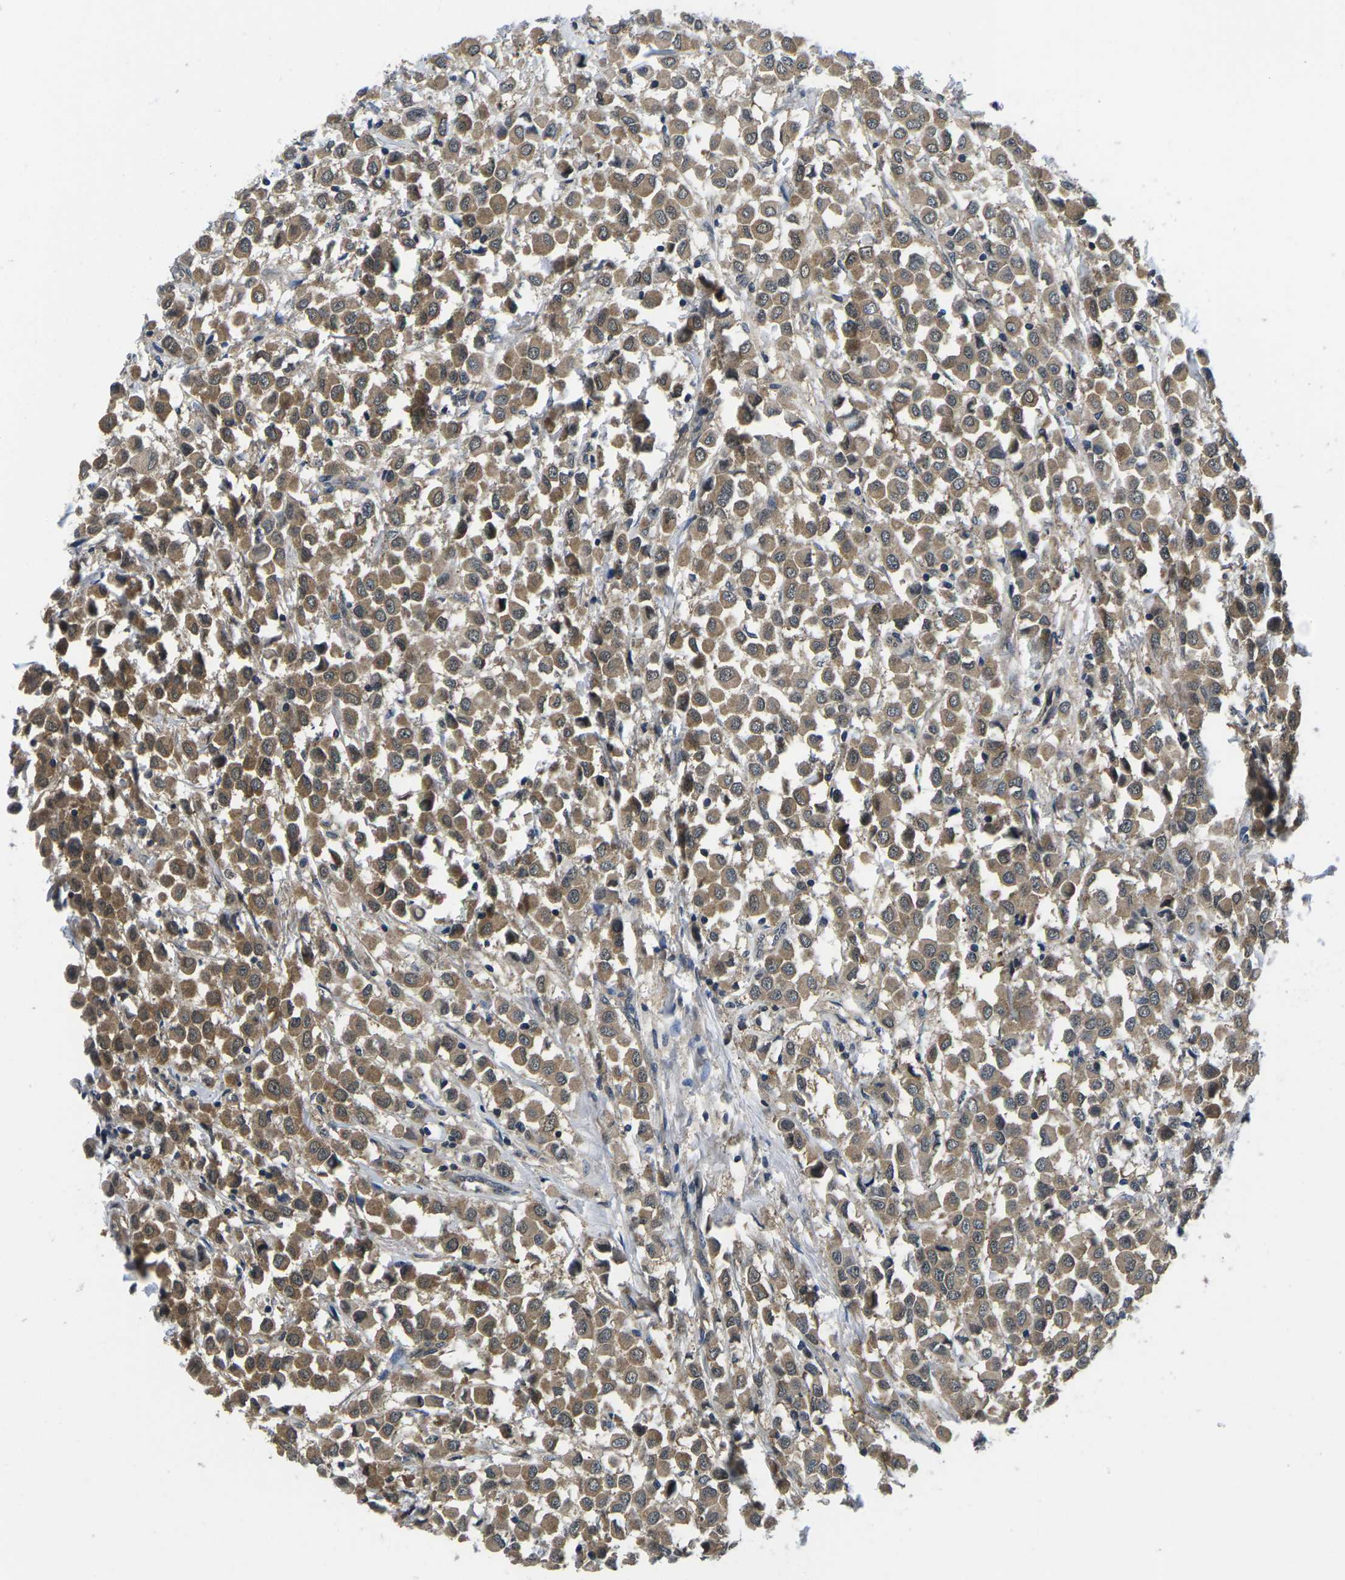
{"staining": {"intensity": "moderate", "quantity": ">75%", "location": "cytoplasmic/membranous"}, "tissue": "breast cancer", "cell_type": "Tumor cells", "image_type": "cancer", "snomed": [{"axis": "morphology", "description": "Duct carcinoma"}, {"axis": "topography", "description": "Breast"}], "caption": "Protein staining reveals moderate cytoplasmic/membranous staining in approximately >75% of tumor cells in breast cancer (invasive ductal carcinoma).", "gene": "GSK3B", "patient": {"sex": "female", "age": 61}}